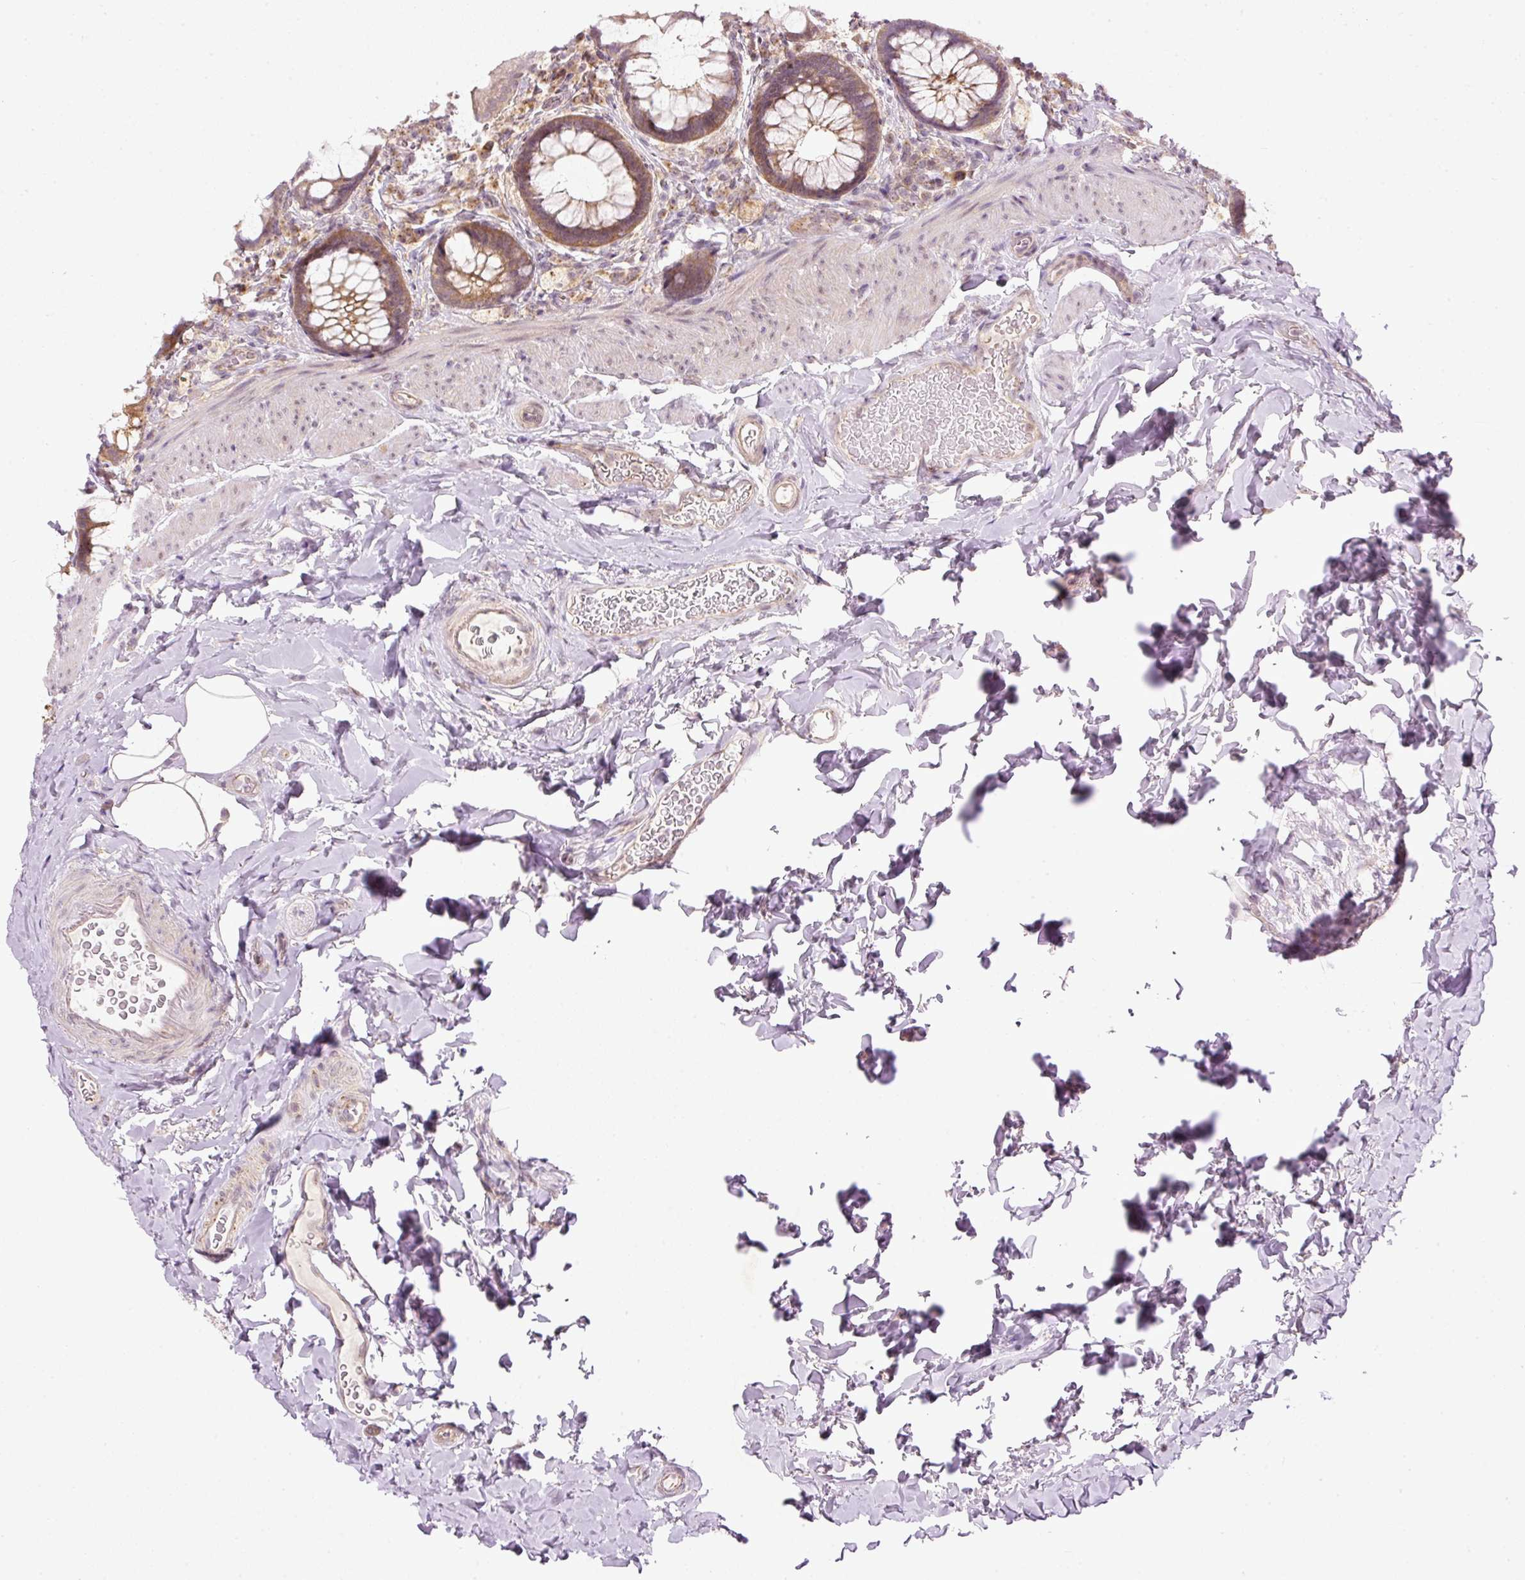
{"staining": {"intensity": "moderate", "quantity": ">75%", "location": "cytoplasmic/membranous"}, "tissue": "rectum", "cell_type": "Glandular cells", "image_type": "normal", "snomed": [{"axis": "morphology", "description": "Normal tissue, NOS"}, {"axis": "topography", "description": "Rectum"}], "caption": "IHC of unremarkable rectum demonstrates medium levels of moderate cytoplasmic/membranous expression in approximately >75% of glandular cells. Using DAB (3,3'-diaminobenzidine) (brown) and hematoxylin (blue) stains, captured at high magnification using brightfield microscopy.", "gene": "MZT2A", "patient": {"sex": "female", "age": 69}}